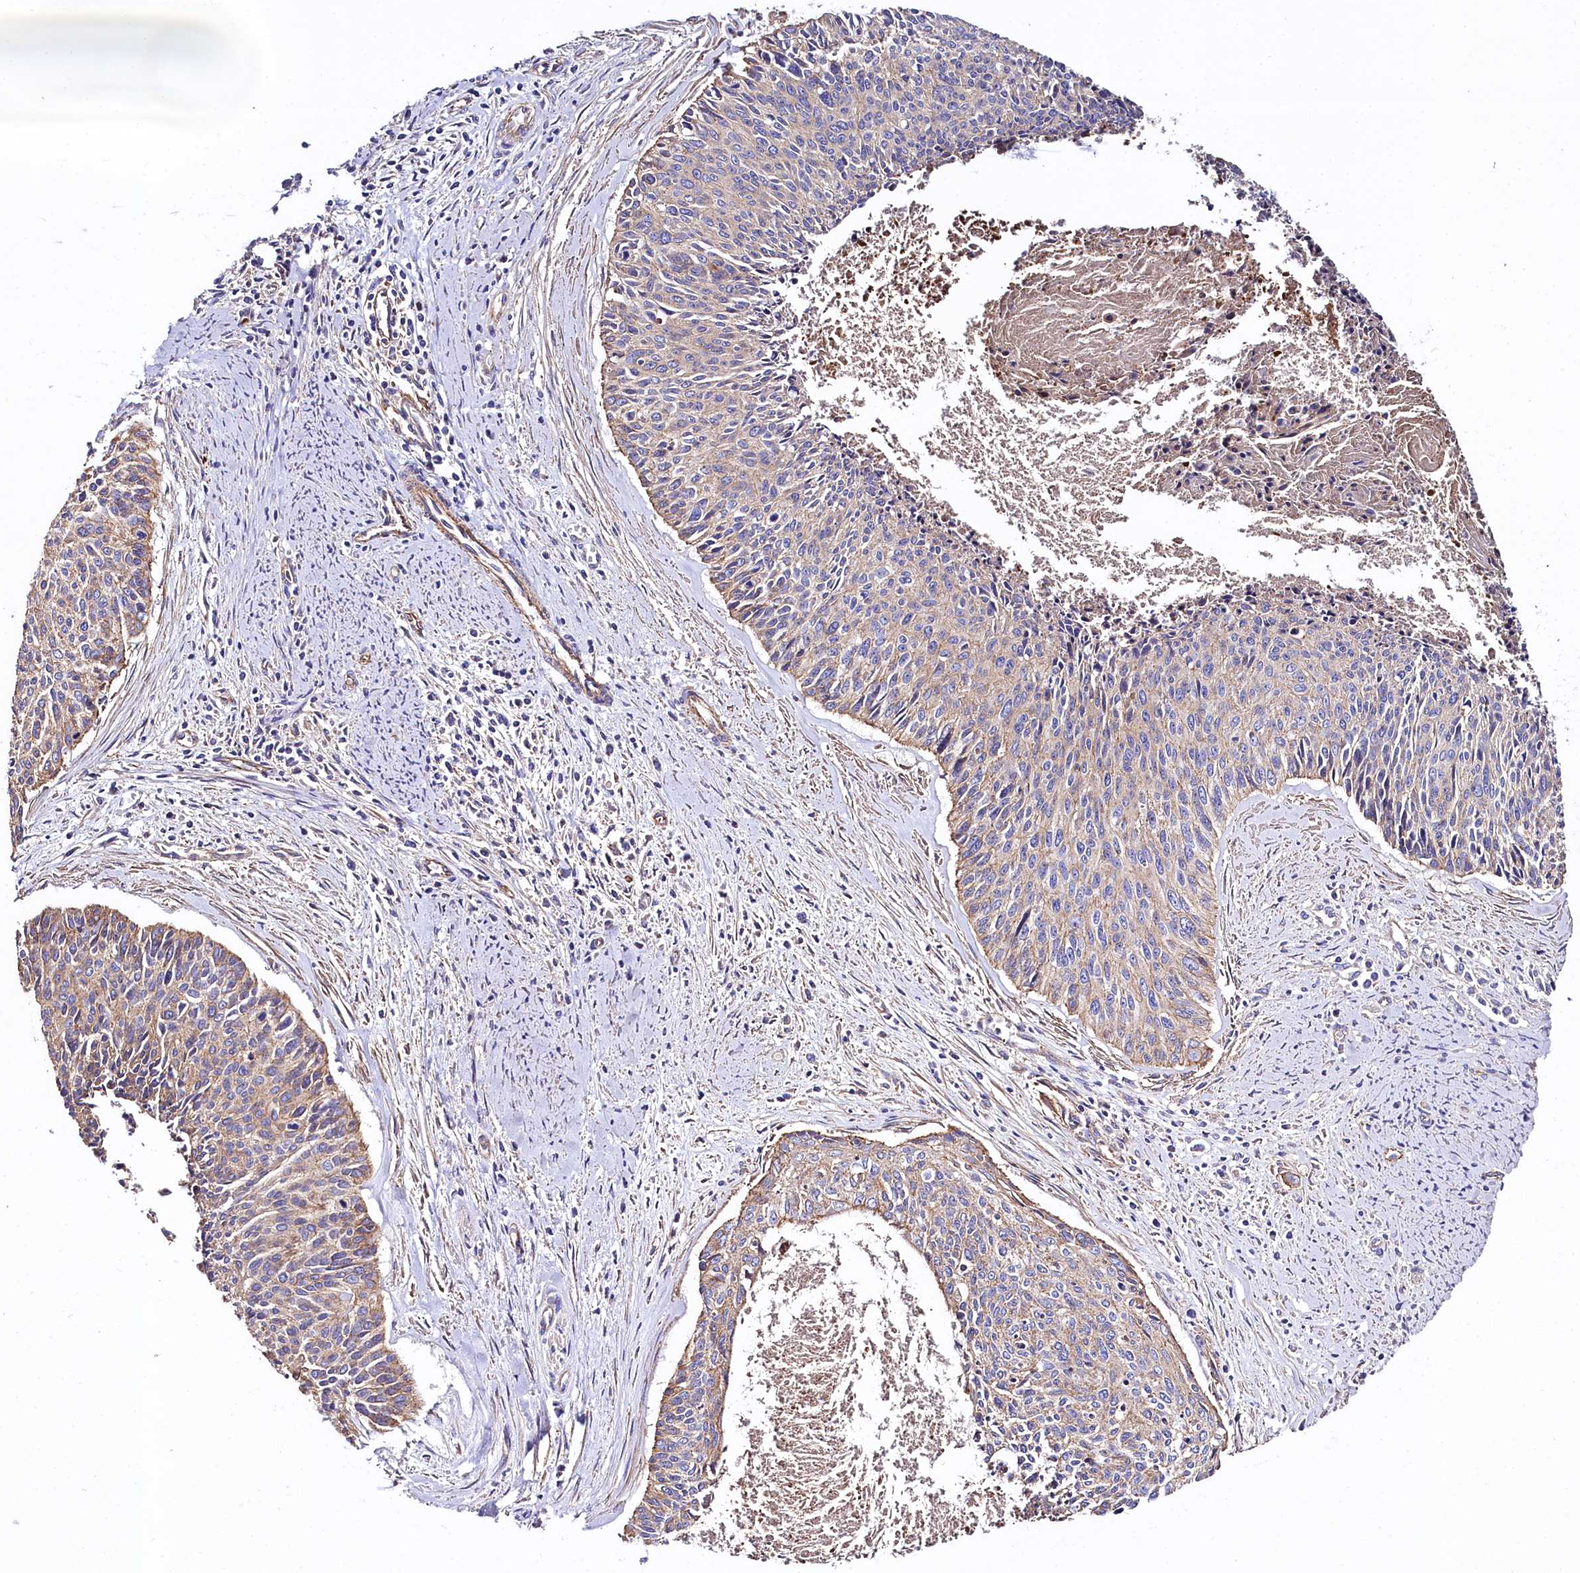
{"staining": {"intensity": "weak", "quantity": "25%-75%", "location": "cytoplasmic/membranous"}, "tissue": "cervical cancer", "cell_type": "Tumor cells", "image_type": "cancer", "snomed": [{"axis": "morphology", "description": "Squamous cell carcinoma, NOS"}, {"axis": "topography", "description": "Cervix"}], "caption": "Immunohistochemical staining of human cervical squamous cell carcinoma shows low levels of weak cytoplasmic/membranous protein positivity in about 25%-75% of tumor cells. The staining was performed using DAB to visualize the protein expression in brown, while the nuclei were stained in blue with hematoxylin (Magnification: 20x).", "gene": "FCHSD2", "patient": {"sex": "female", "age": 55}}